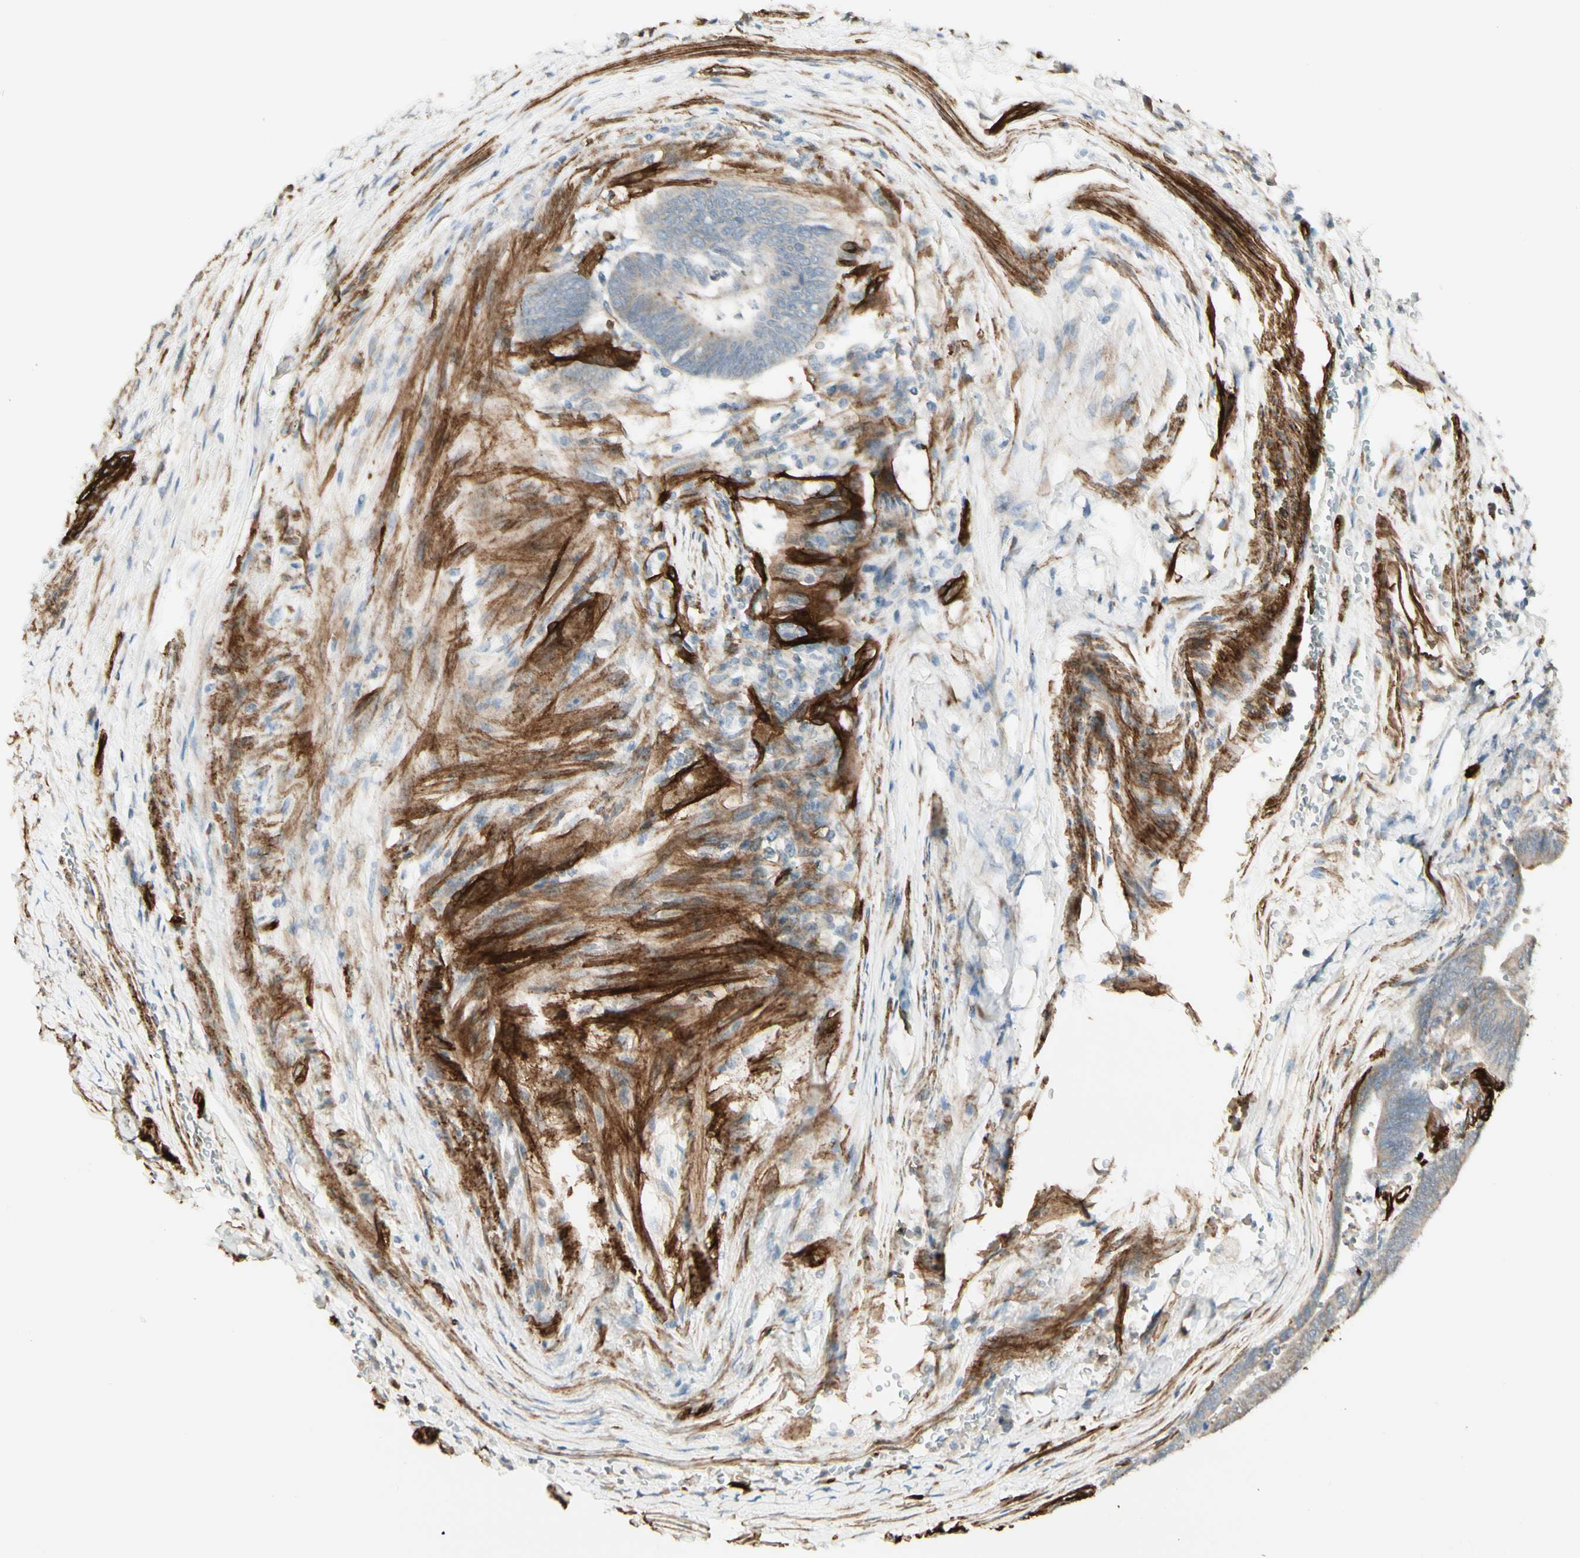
{"staining": {"intensity": "weak", "quantity": "<25%", "location": "cytoplasmic/membranous"}, "tissue": "colorectal cancer", "cell_type": "Tumor cells", "image_type": "cancer", "snomed": [{"axis": "morphology", "description": "Normal tissue, NOS"}, {"axis": "morphology", "description": "Adenocarcinoma, NOS"}, {"axis": "topography", "description": "Rectum"}, {"axis": "topography", "description": "Peripheral nerve tissue"}], "caption": "IHC micrograph of neoplastic tissue: human adenocarcinoma (colorectal) stained with DAB (3,3'-diaminobenzidine) demonstrates no significant protein staining in tumor cells. (DAB immunohistochemistry (IHC) with hematoxylin counter stain).", "gene": "MCAM", "patient": {"sex": "male", "age": 92}}